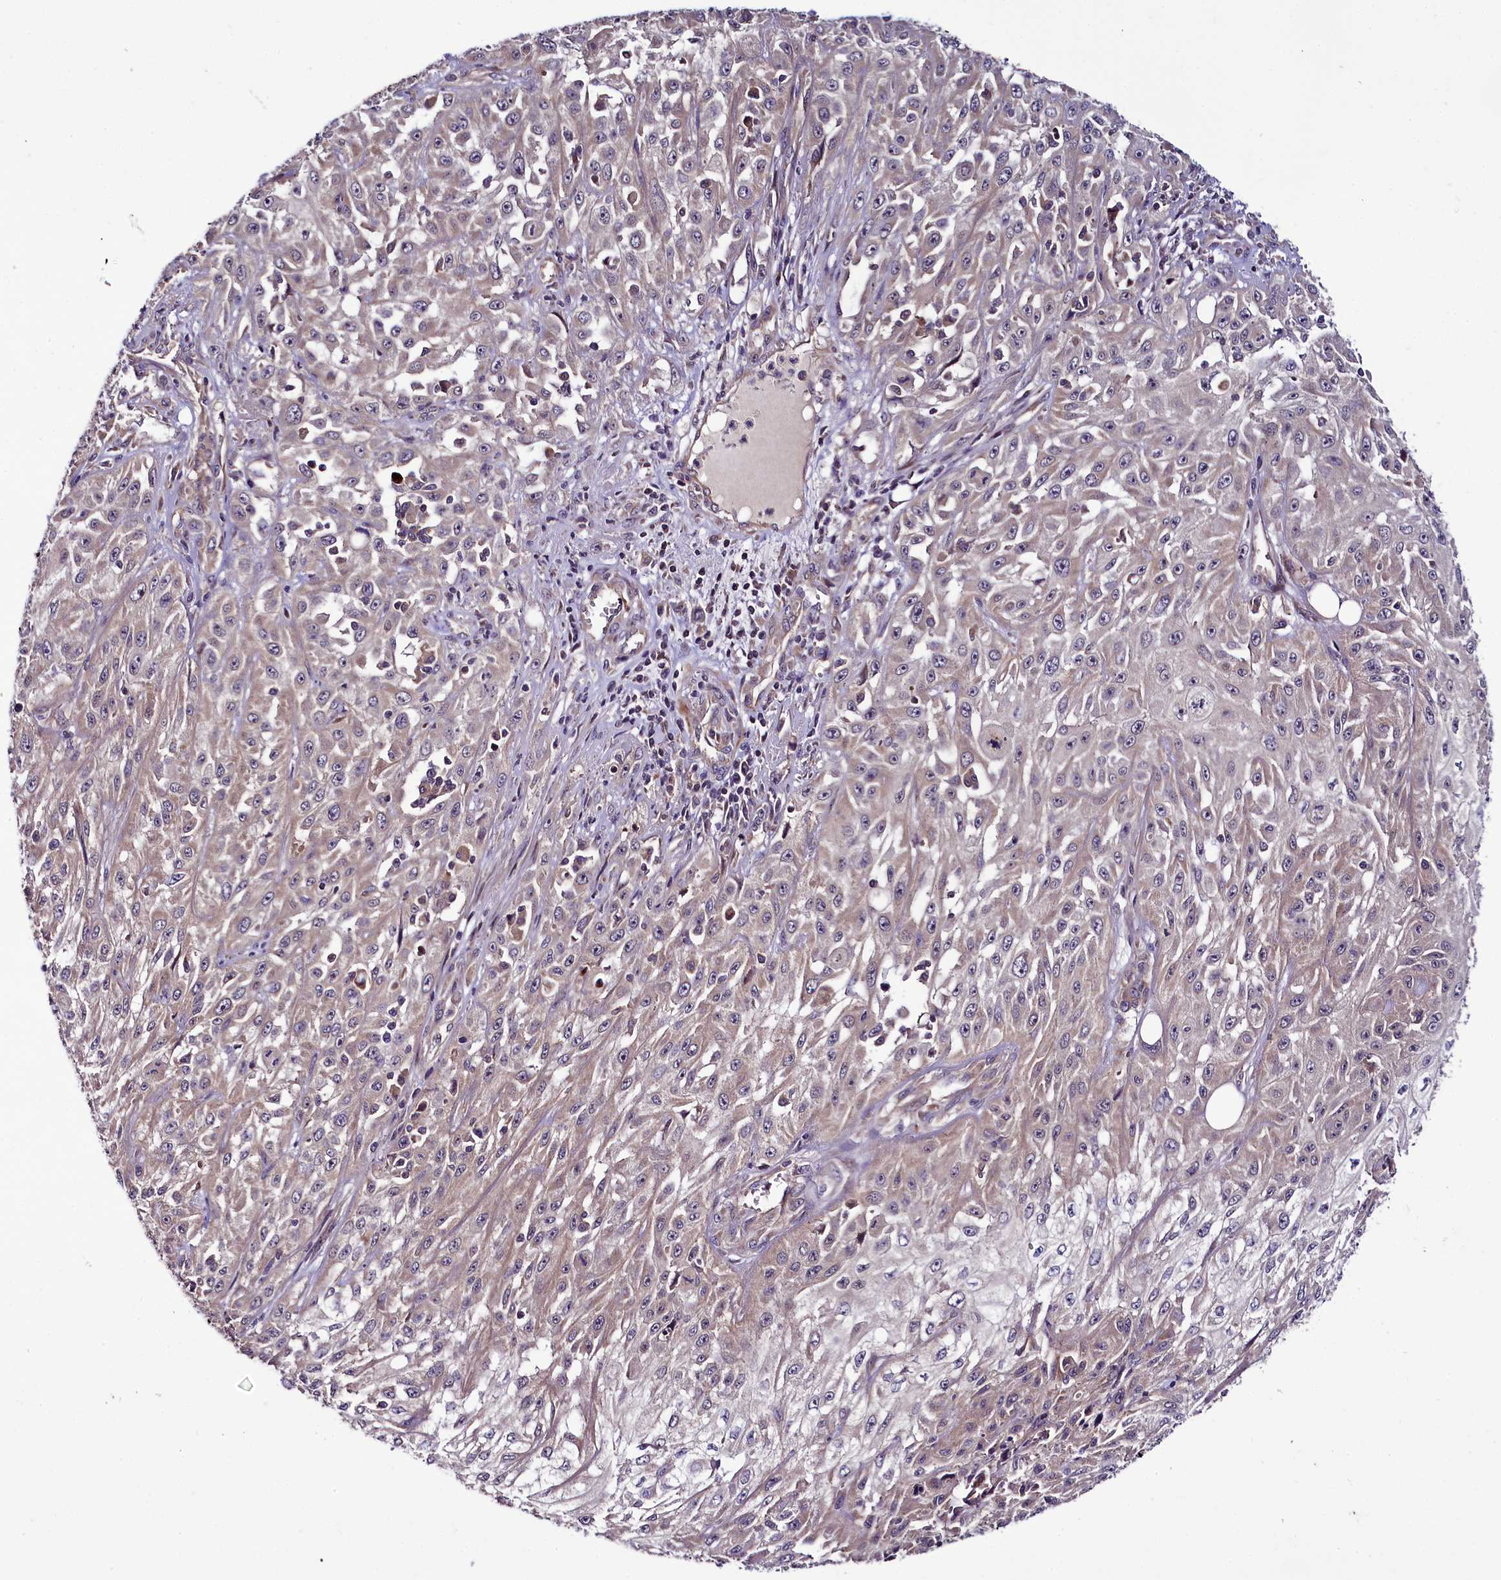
{"staining": {"intensity": "weak", "quantity": "<25%", "location": "cytoplasmic/membranous"}, "tissue": "skin cancer", "cell_type": "Tumor cells", "image_type": "cancer", "snomed": [{"axis": "morphology", "description": "Squamous cell carcinoma, NOS"}, {"axis": "morphology", "description": "Squamous cell carcinoma, metastatic, NOS"}, {"axis": "topography", "description": "Skin"}, {"axis": "topography", "description": "Lymph node"}], "caption": "This histopathology image is of skin squamous cell carcinoma stained with immunohistochemistry (IHC) to label a protein in brown with the nuclei are counter-stained blue. There is no staining in tumor cells.", "gene": "RPUSD2", "patient": {"sex": "male", "age": 75}}